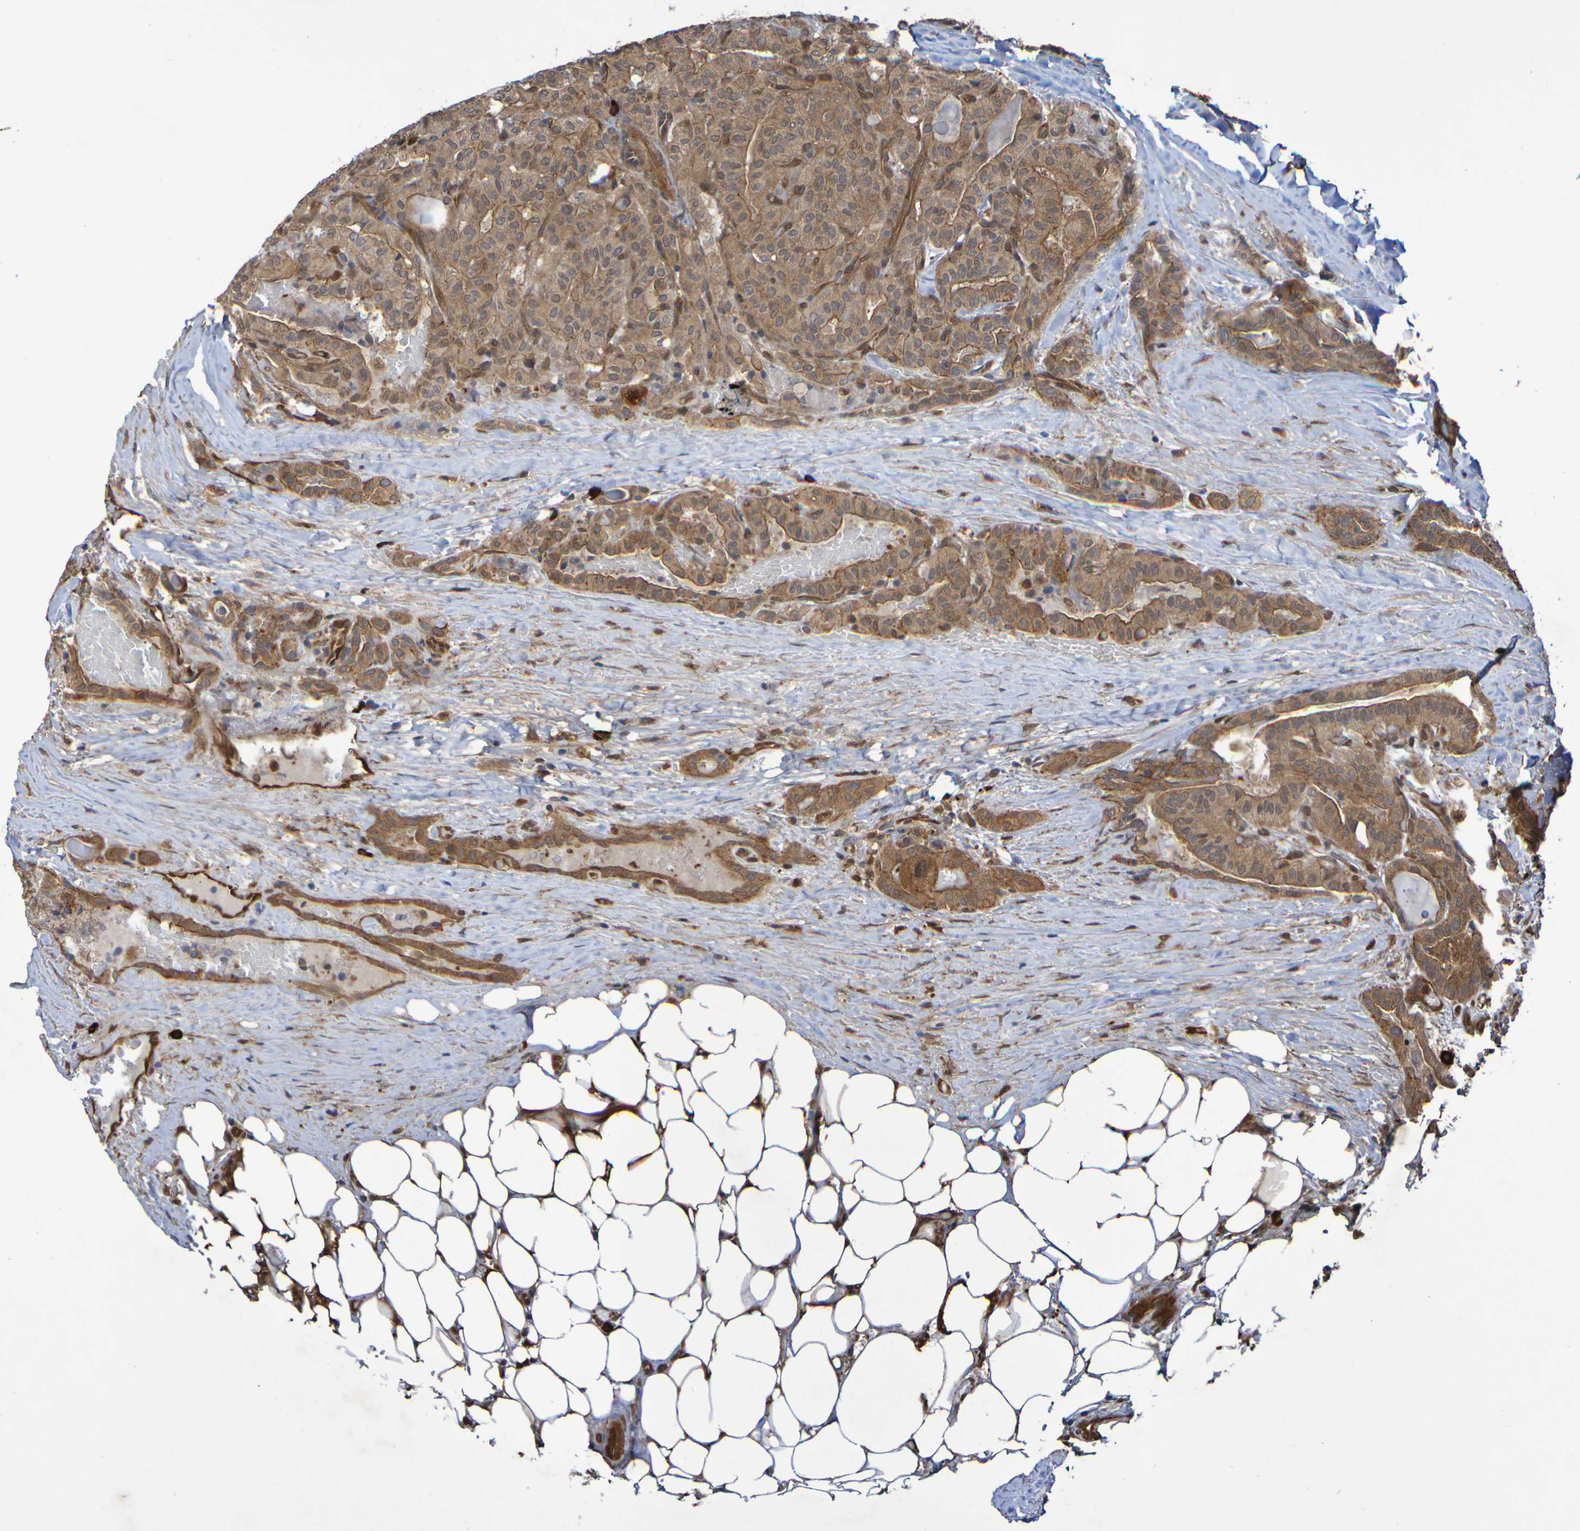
{"staining": {"intensity": "moderate", "quantity": ">75%", "location": "cytoplasmic/membranous"}, "tissue": "head and neck cancer", "cell_type": "Tumor cells", "image_type": "cancer", "snomed": [{"axis": "morphology", "description": "Squamous cell carcinoma, NOS"}, {"axis": "topography", "description": "Oral tissue"}, {"axis": "topography", "description": "Head-Neck"}], "caption": "Human head and neck cancer stained with a protein marker reveals moderate staining in tumor cells.", "gene": "SERPINB6", "patient": {"sex": "female", "age": 50}}